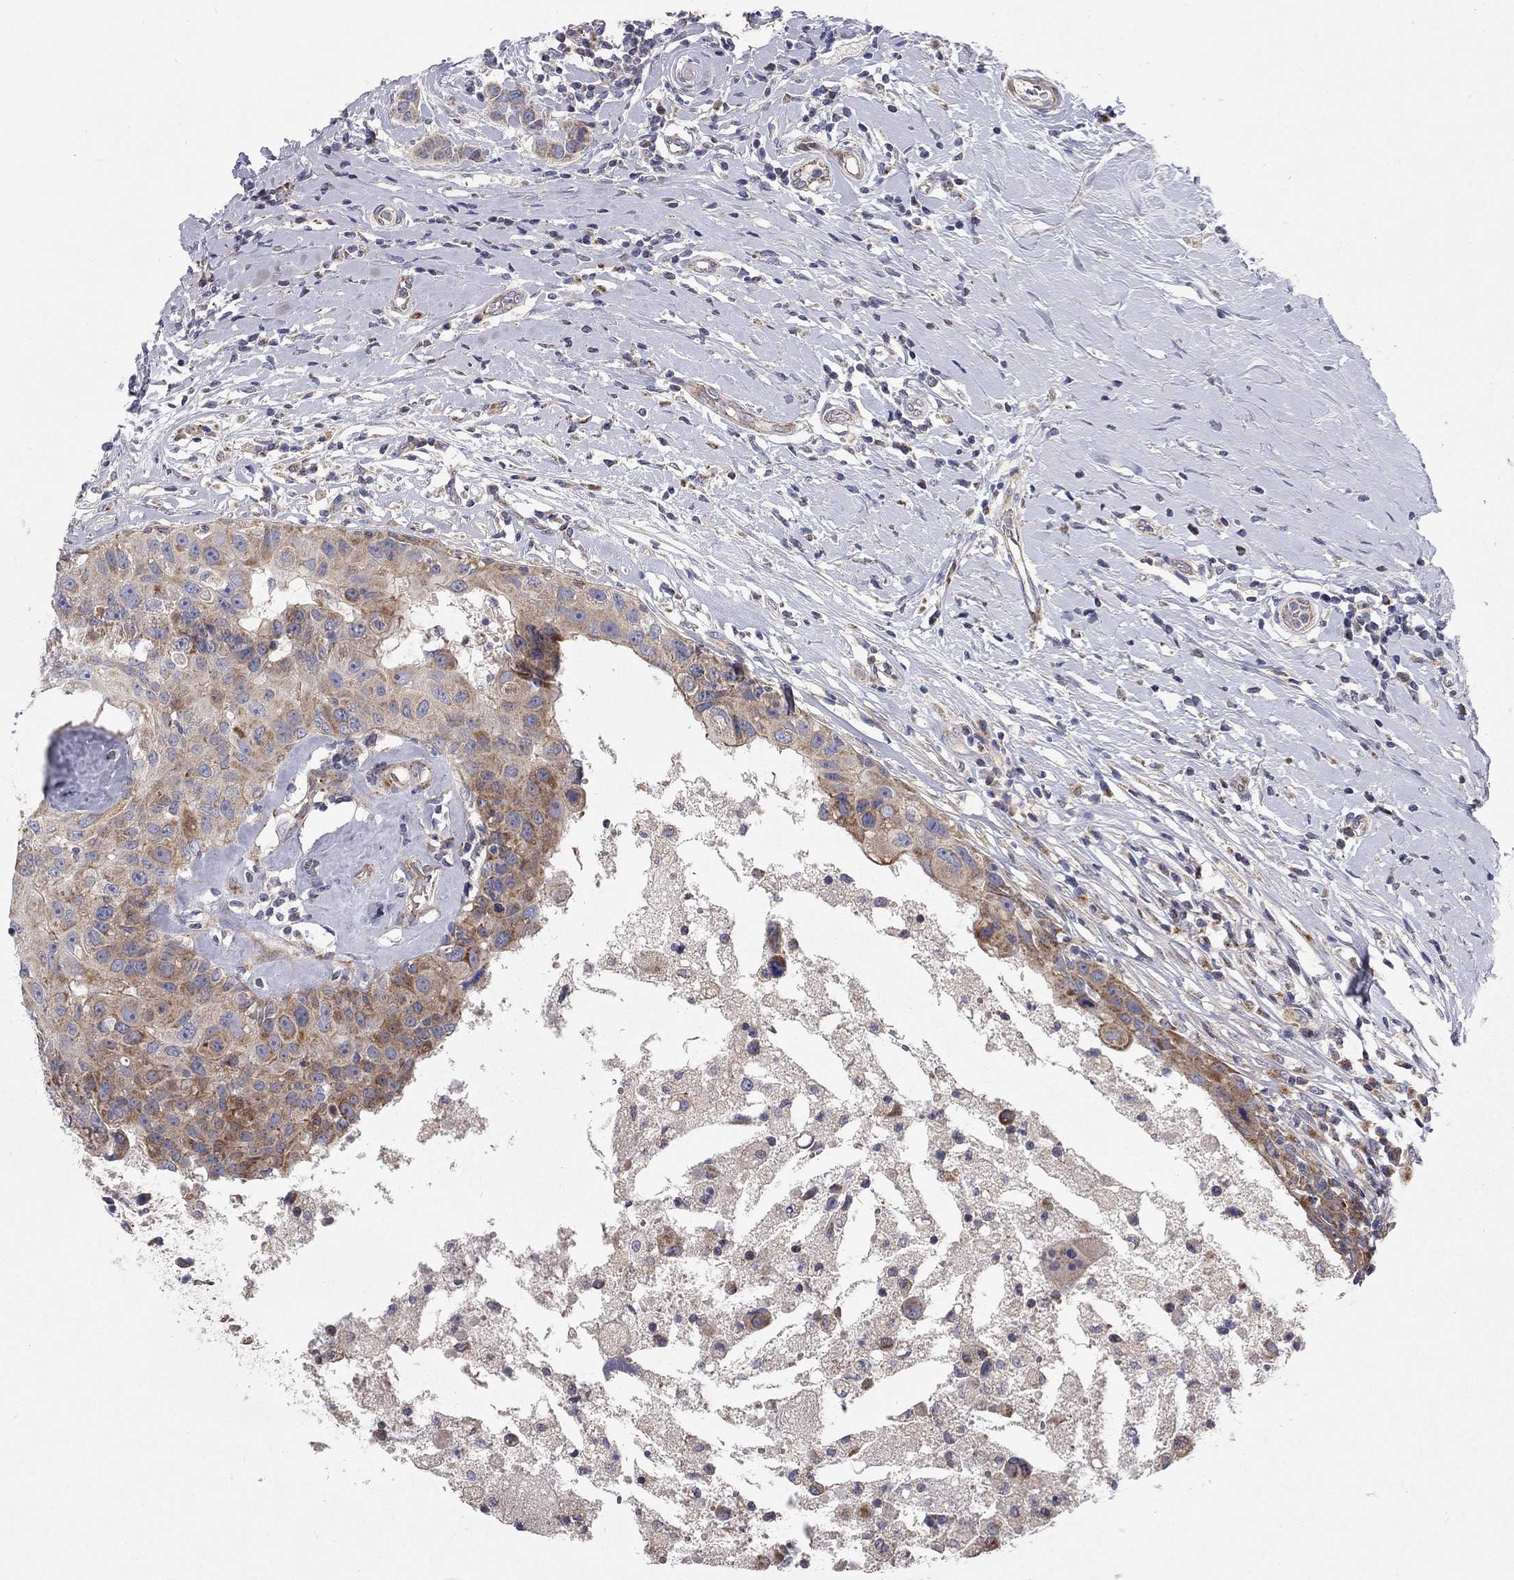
{"staining": {"intensity": "moderate", "quantity": "25%-75%", "location": "cytoplasmic/membranous"}, "tissue": "breast cancer", "cell_type": "Tumor cells", "image_type": "cancer", "snomed": [{"axis": "morphology", "description": "Duct carcinoma"}, {"axis": "topography", "description": "Breast"}], "caption": "A micrograph of breast intraductal carcinoma stained for a protein exhibits moderate cytoplasmic/membranous brown staining in tumor cells.", "gene": "KANSL1L", "patient": {"sex": "female", "age": 27}}